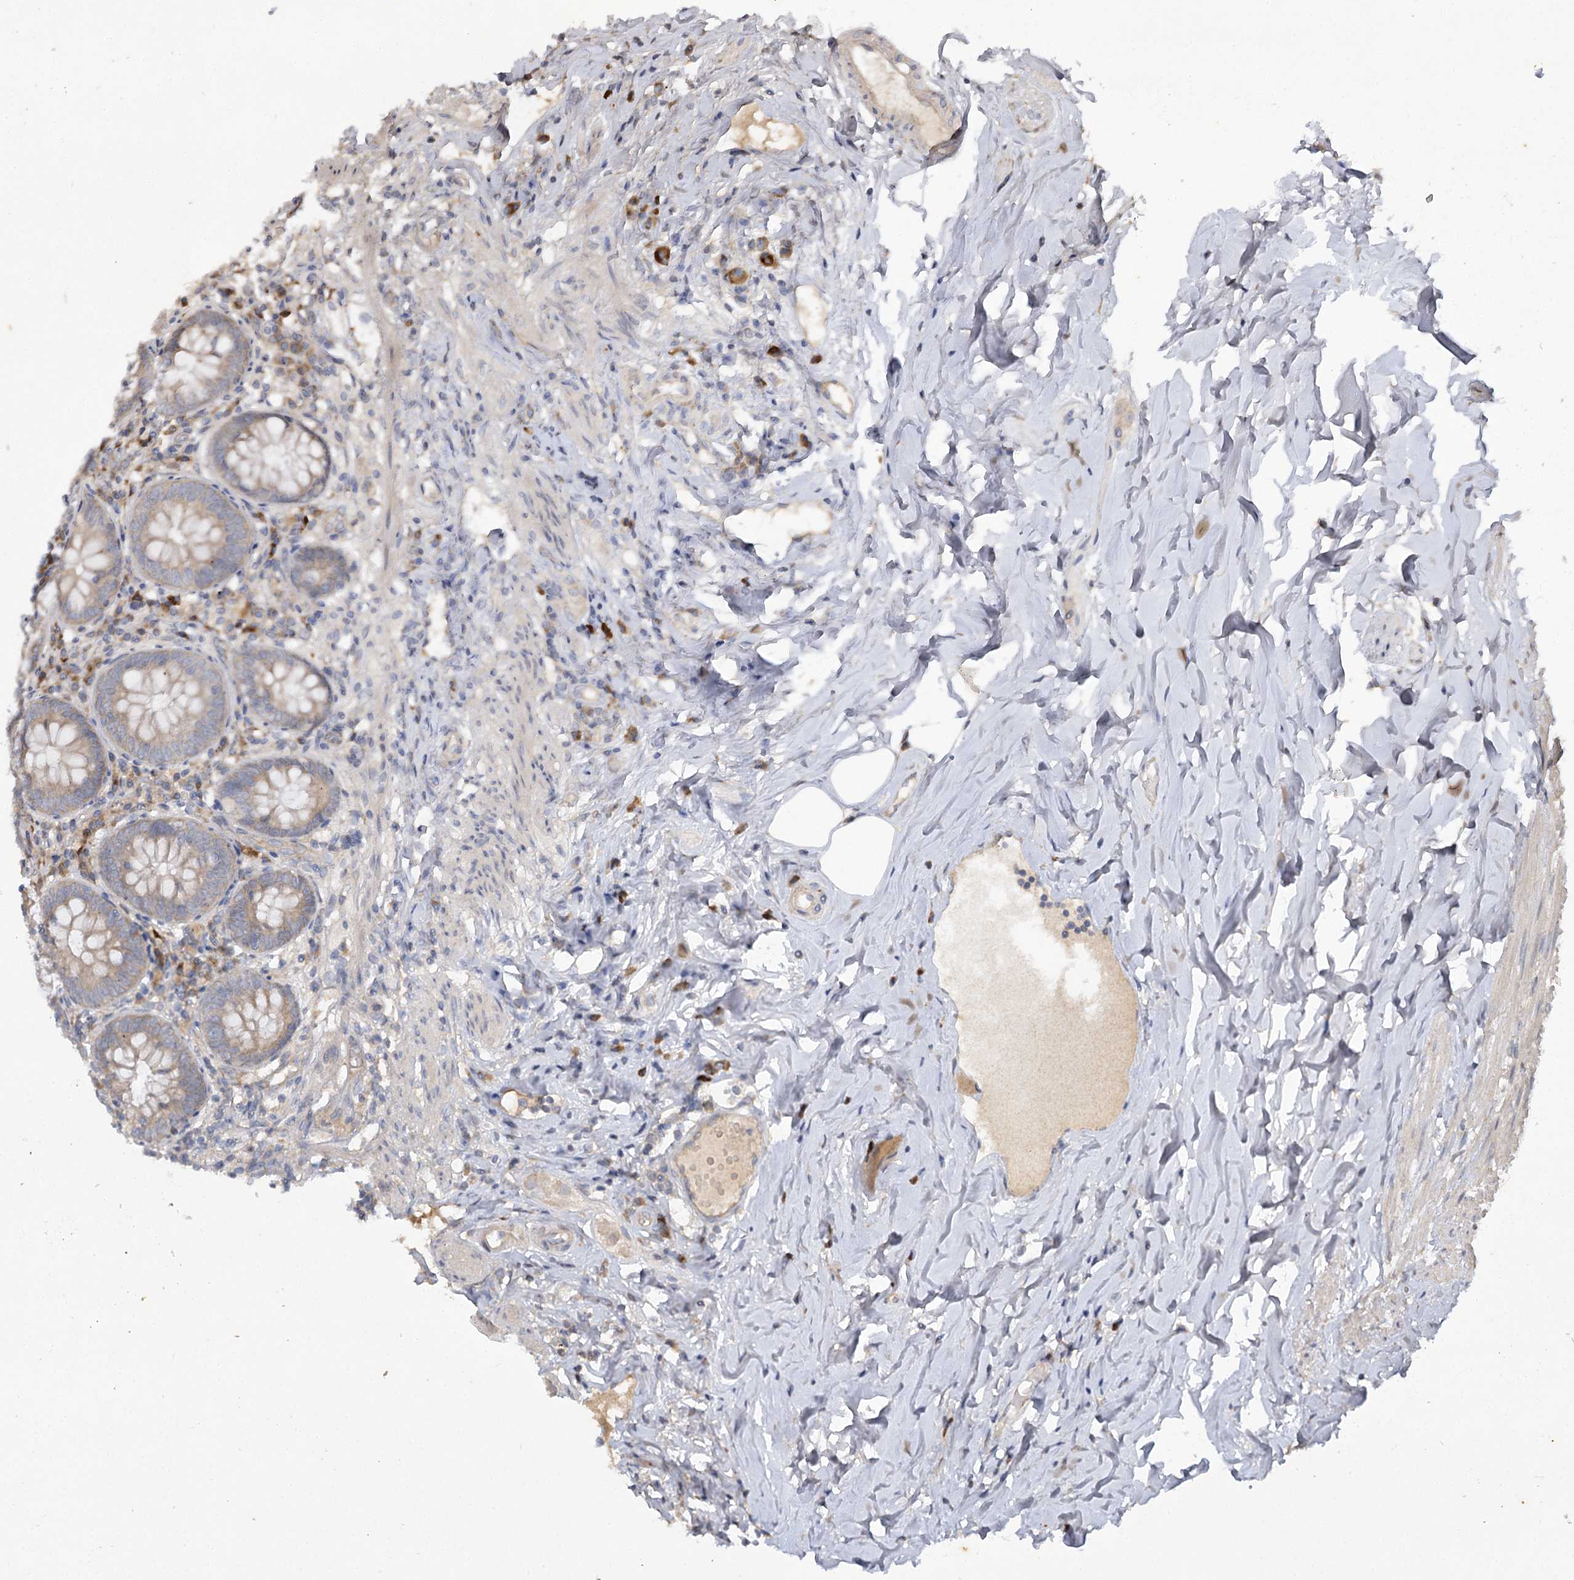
{"staining": {"intensity": "weak", "quantity": "25%-75%", "location": "cytoplasmic/membranous"}, "tissue": "appendix", "cell_type": "Glandular cells", "image_type": "normal", "snomed": [{"axis": "morphology", "description": "Normal tissue, NOS"}, {"axis": "topography", "description": "Appendix"}], "caption": "Protein analysis of normal appendix demonstrates weak cytoplasmic/membranous expression in about 25%-75% of glandular cells. (IHC, brightfield microscopy, high magnification).", "gene": "TRAF3IP1", "patient": {"sex": "female", "age": 54}}